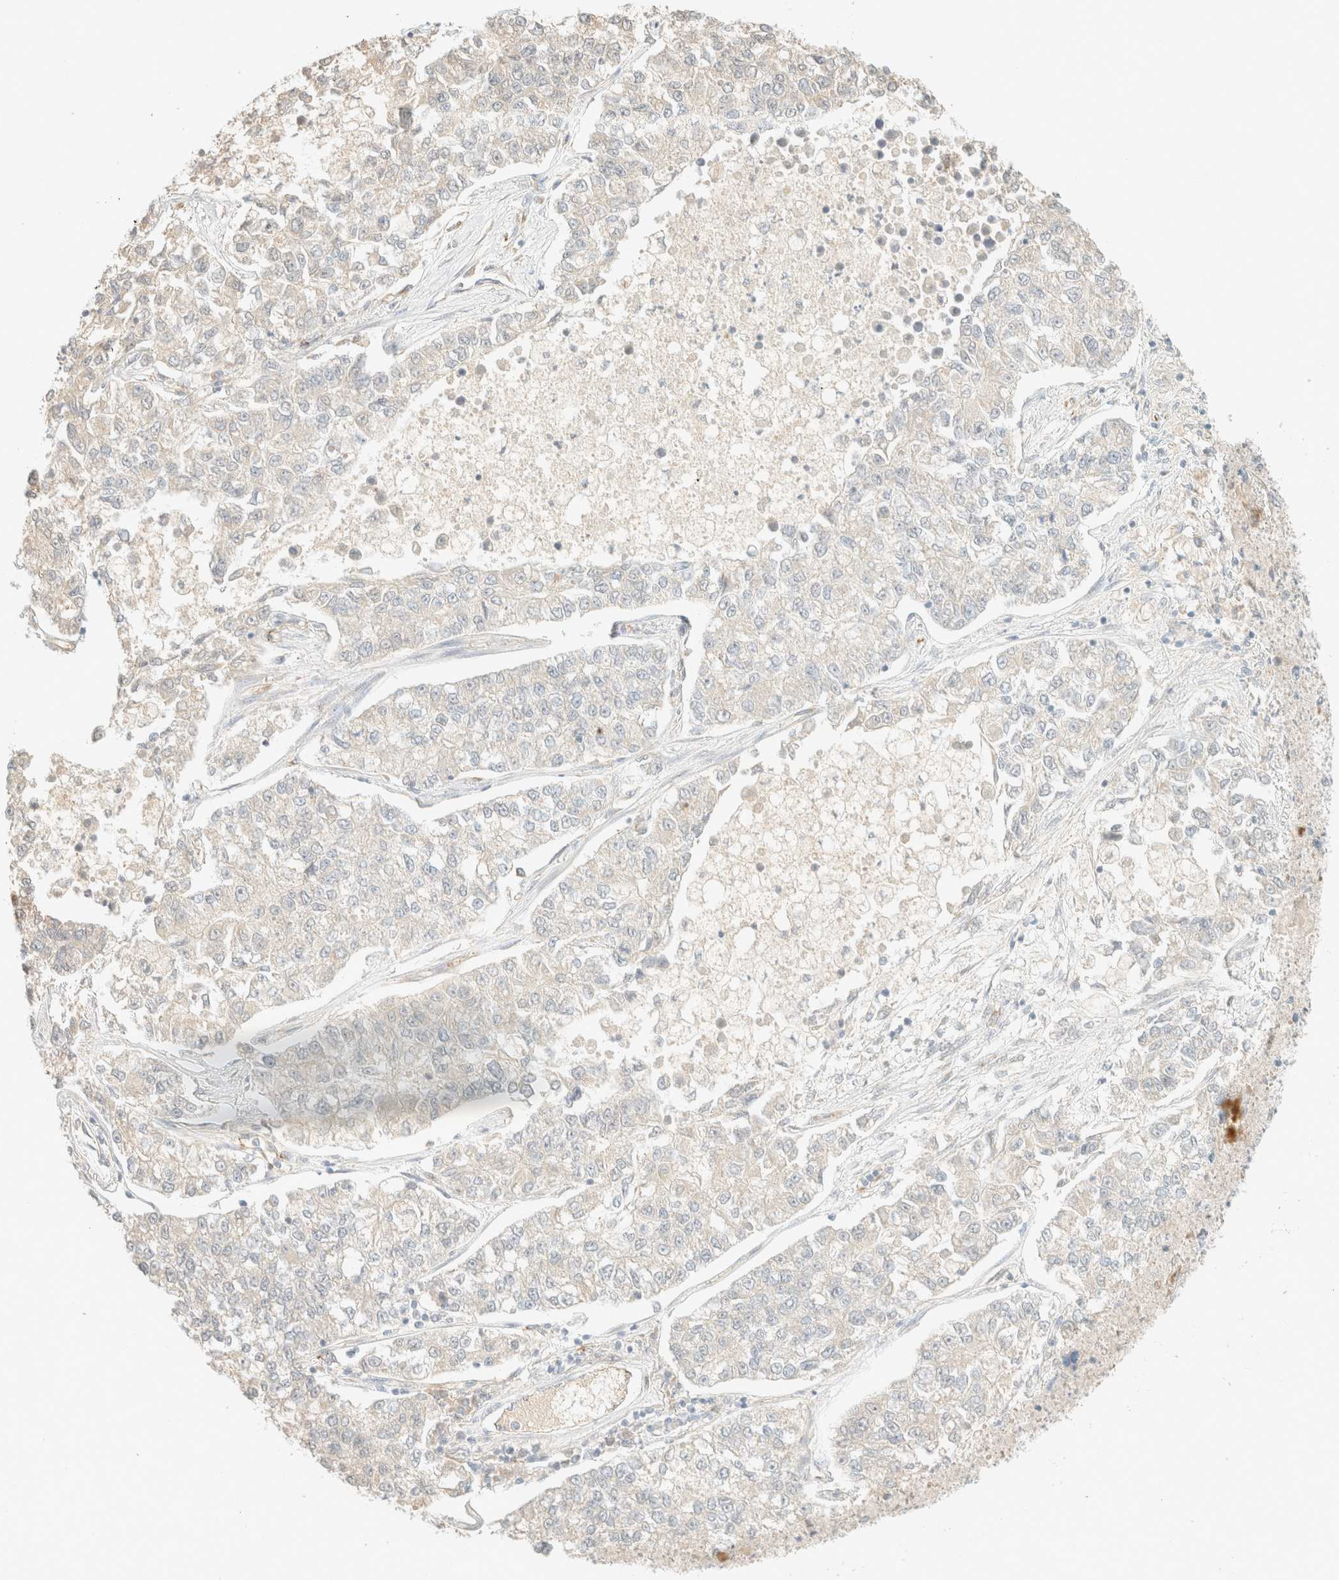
{"staining": {"intensity": "negative", "quantity": "none", "location": "none"}, "tissue": "lung cancer", "cell_type": "Tumor cells", "image_type": "cancer", "snomed": [{"axis": "morphology", "description": "Adenocarcinoma, NOS"}, {"axis": "topography", "description": "Lung"}], "caption": "IHC histopathology image of neoplastic tissue: human adenocarcinoma (lung) stained with DAB (3,3'-diaminobenzidine) shows no significant protein staining in tumor cells.", "gene": "SPARCL1", "patient": {"sex": "male", "age": 49}}